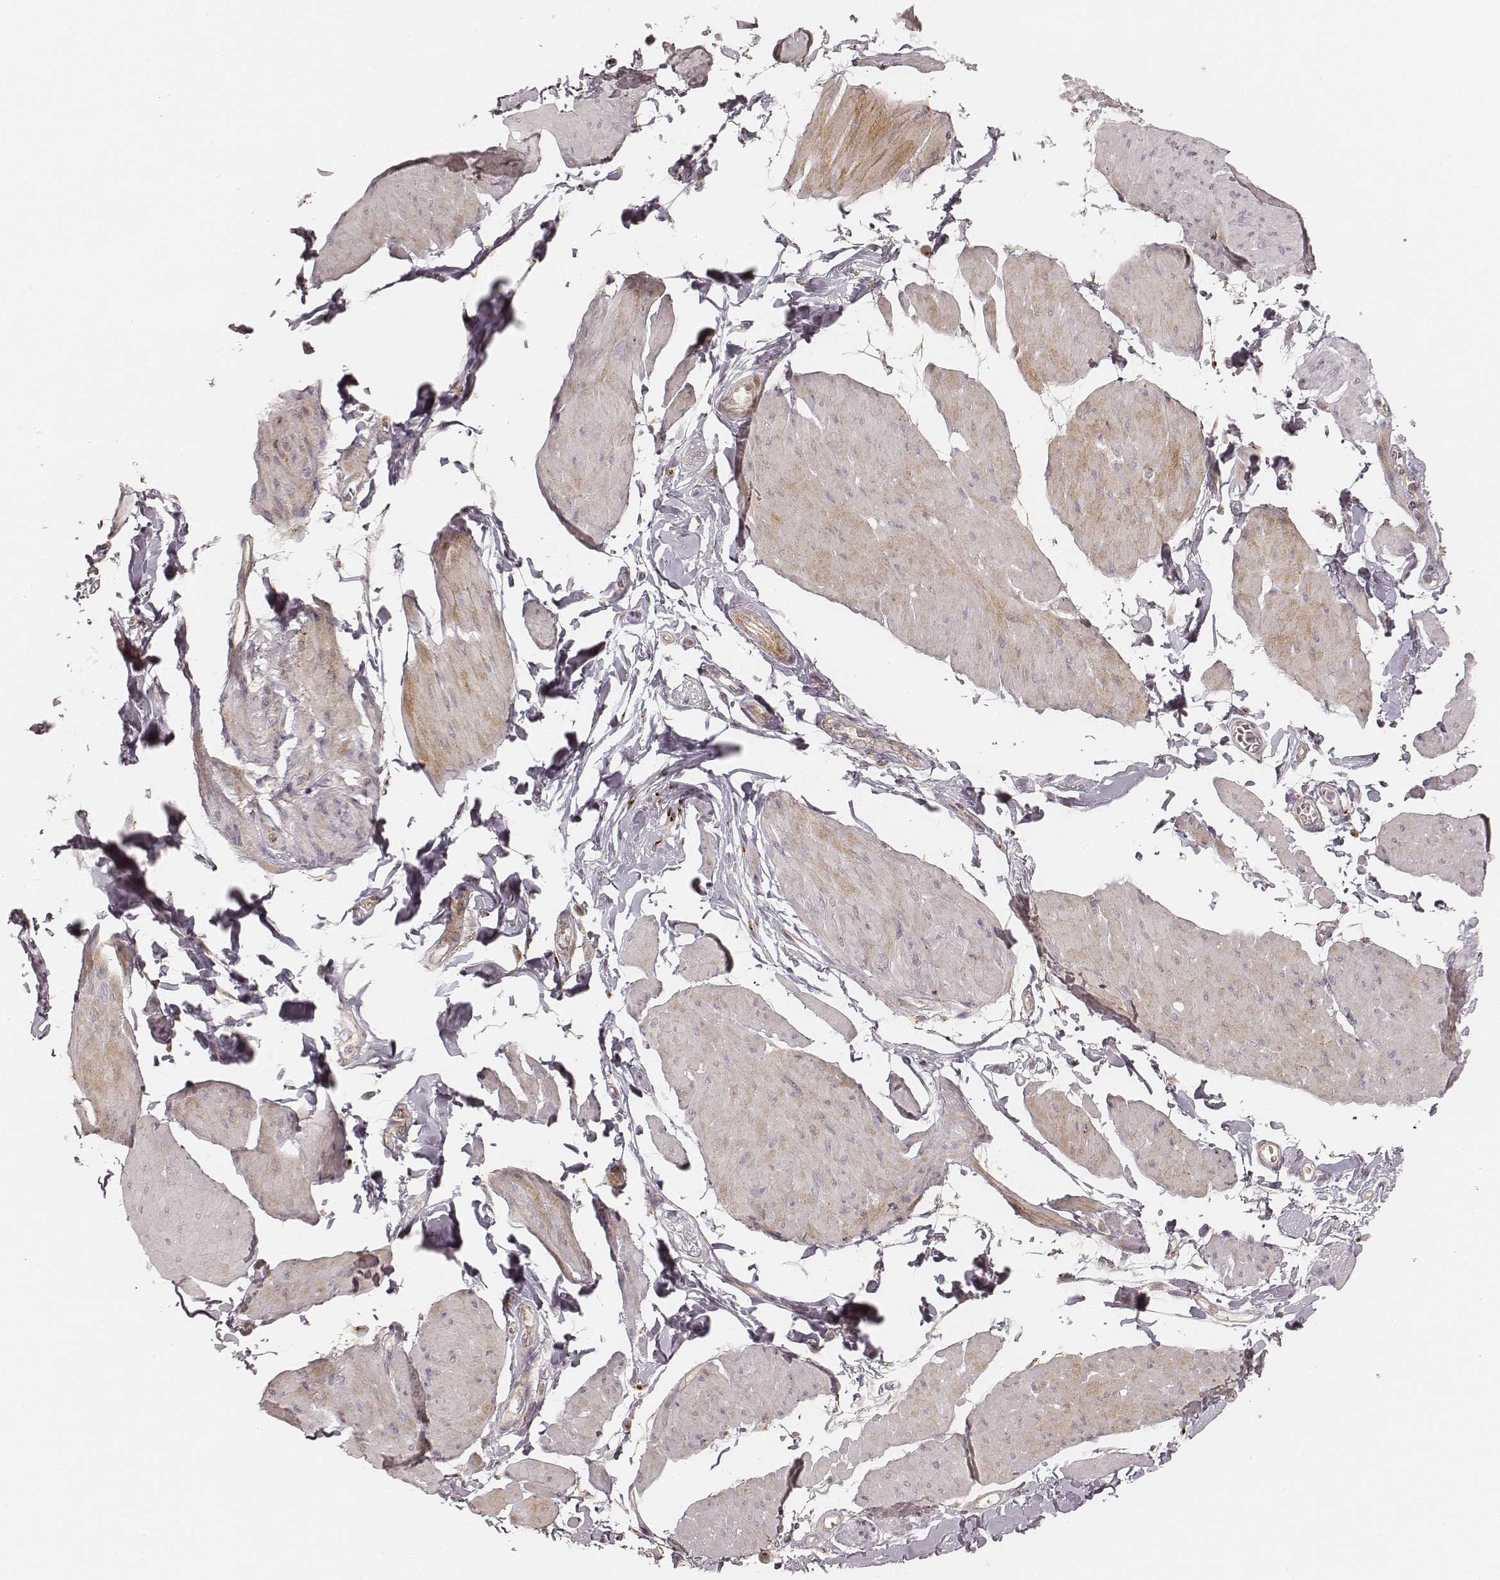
{"staining": {"intensity": "weak", "quantity": "<25%", "location": "cytoplasmic/membranous"}, "tissue": "smooth muscle", "cell_type": "Smooth muscle cells", "image_type": "normal", "snomed": [{"axis": "morphology", "description": "Normal tissue, NOS"}, {"axis": "topography", "description": "Adipose tissue"}, {"axis": "topography", "description": "Smooth muscle"}, {"axis": "topography", "description": "Peripheral nerve tissue"}], "caption": "This is a micrograph of immunohistochemistry (IHC) staining of unremarkable smooth muscle, which shows no expression in smooth muscle cells.", "gene": "GORASP2", "patient": {"sex": "male", "age": 83}}